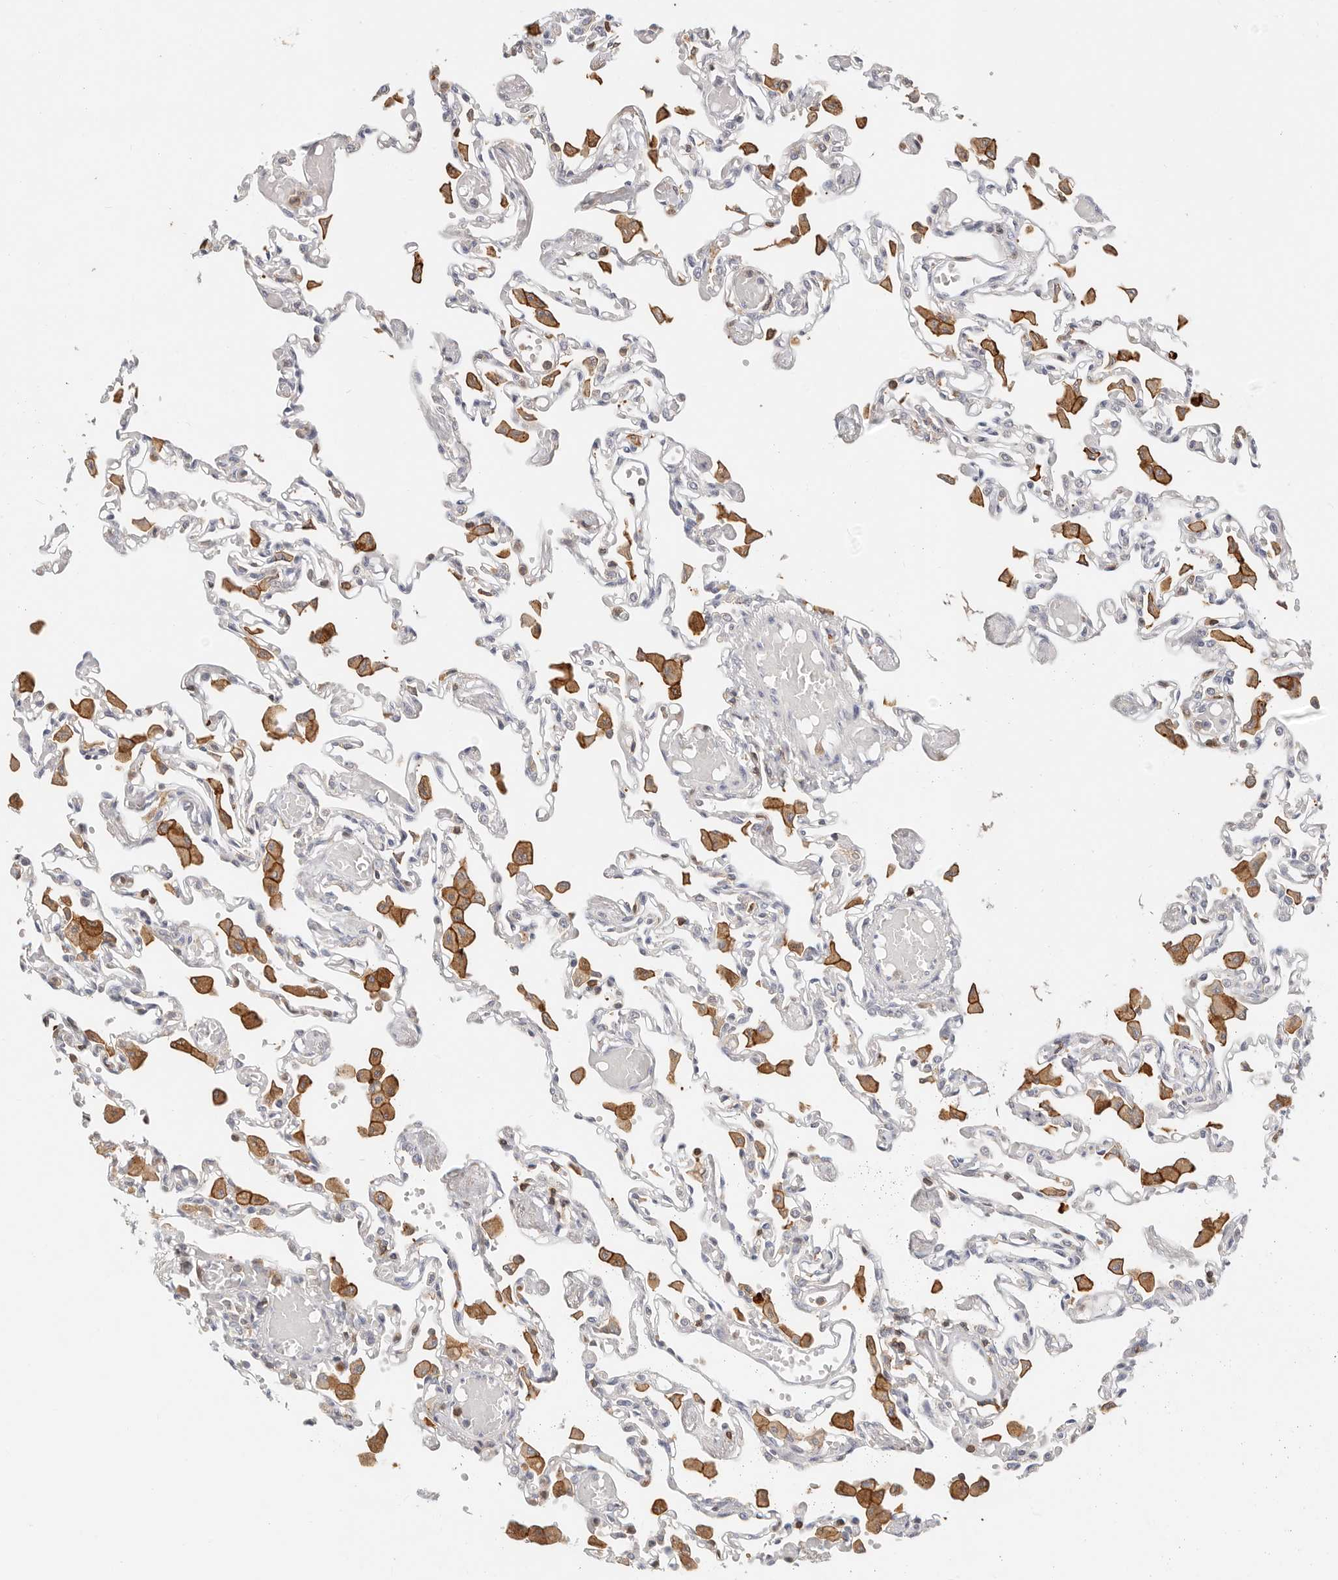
{"staining": {"intensity": "negative", "quantity": "none", "location": "none"}, "tissue": "lung", "cell_type": "Alveolar cells", "image_type": "normal", "snomed": [{"axis": "morphology", "description": "Normal tissue, NOS"}, {"axis": "topography", "description": "Bronchus"}, {"axis": "topography", "description": "Lung"}], "caption": "Protein analysis of normal lung reveals no significant staining in alveolar cells. (Stains: DAB (3,3'-diaminobenzidine) IHC with hematoxylin counter stain, Microscopy: brightfield microscopy at high magnification).", "gene": "TMEM63B", "patient": {"sex": "female", "age": 49}}